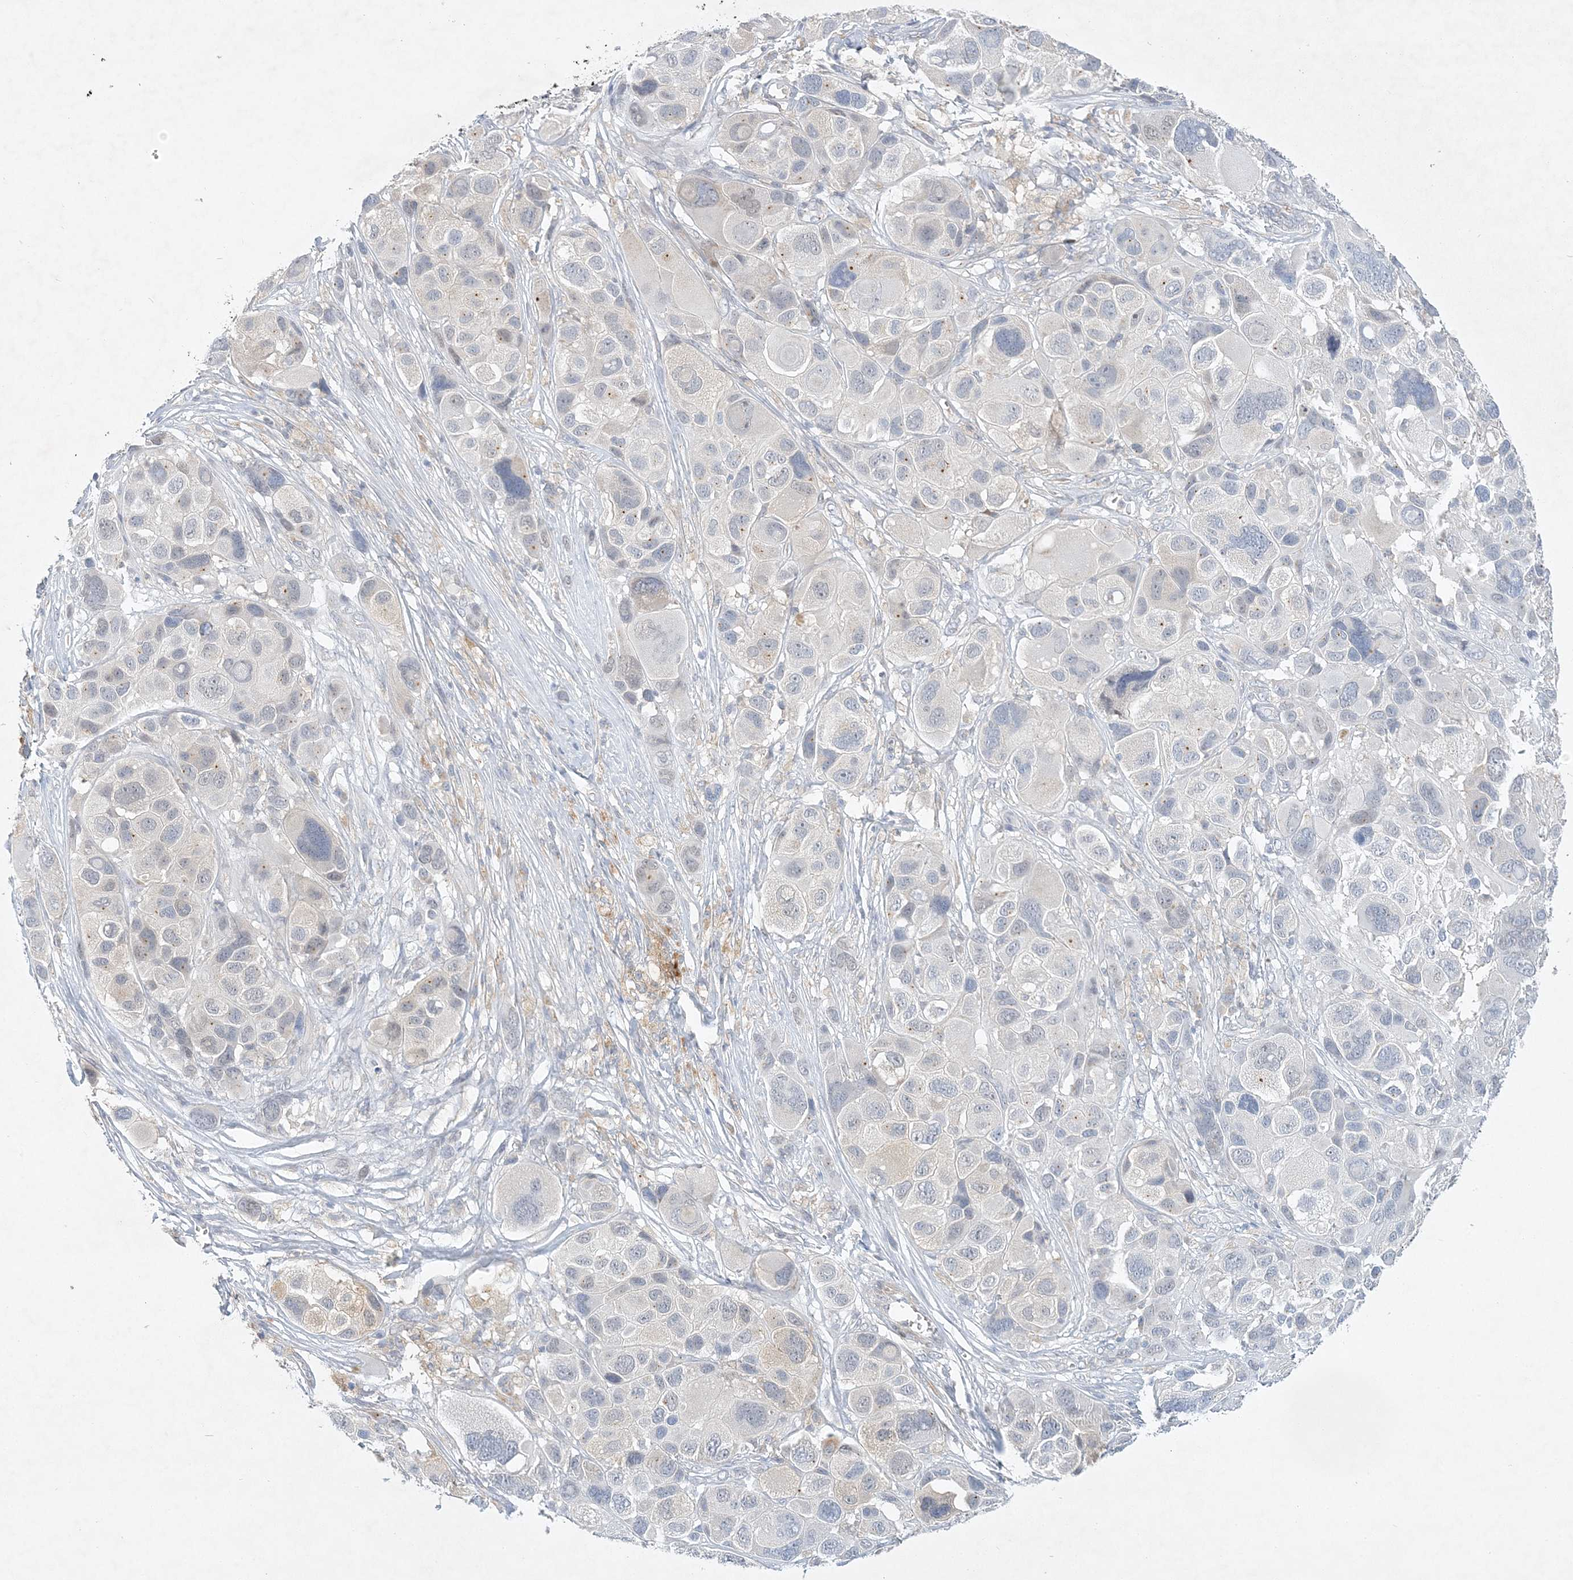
{"staining": {"intensity": "negative", "quantity": "none", "location": "none"}, "tissue": "melanoma", "cell_type": "Tumor cells", "image_type": "cancer", "snomed": [{"axis": "morphology", "description": "Malignant melanoma, NOS"}, {"axis": "topography", "description": "Skin of trunk"}], "caption": "This is an immunohistochemistry photomicrograph of human malignant melanoma. There is no positivity in tumor cells.", "gene": "ANKRD35", "patient": {"sex": "male", "age": 71}}